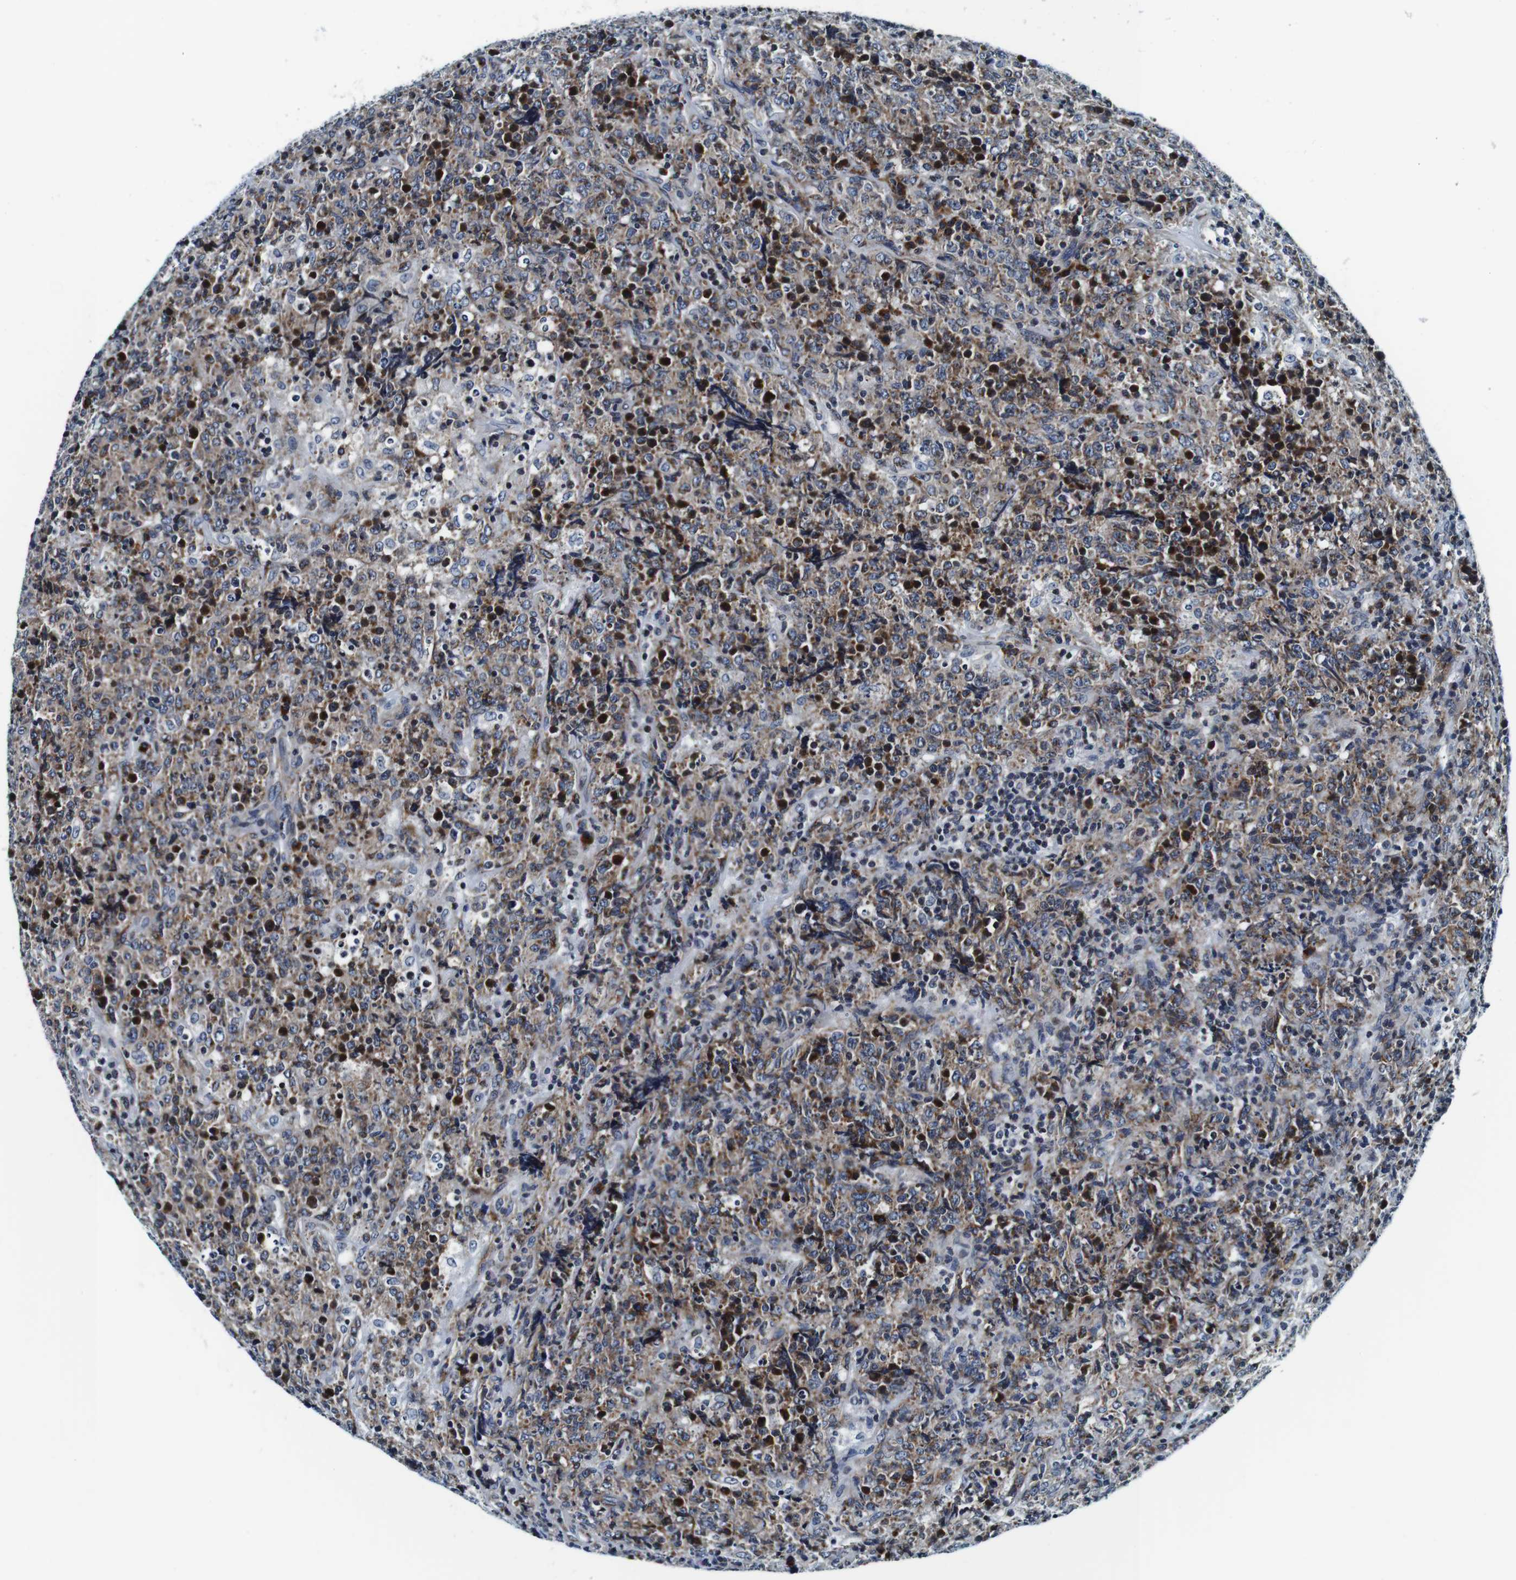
{"staining": {"intensity": "moderate", "quantity": "25%-75%", "location": "cytoplasmic/membranous"}, "tissue": "lymphoma", "cell_type": "Tumor cells", "image_type": "cancer", "snomed": [{"axis": "morphology", "description": "Malignant lymphoma, non-Hodgkin's type, High grade"}, {"axis": "topography", "description": "Tonsil"}], "caption": "Lymphoma tissue exhibits moderate cytoplasmic/membranous staining in about 25%-75% of tumor cells, visualized by immunohistochemistry.", "gene": "FAR2", "patient": {"sex": "female", "age": 36}}